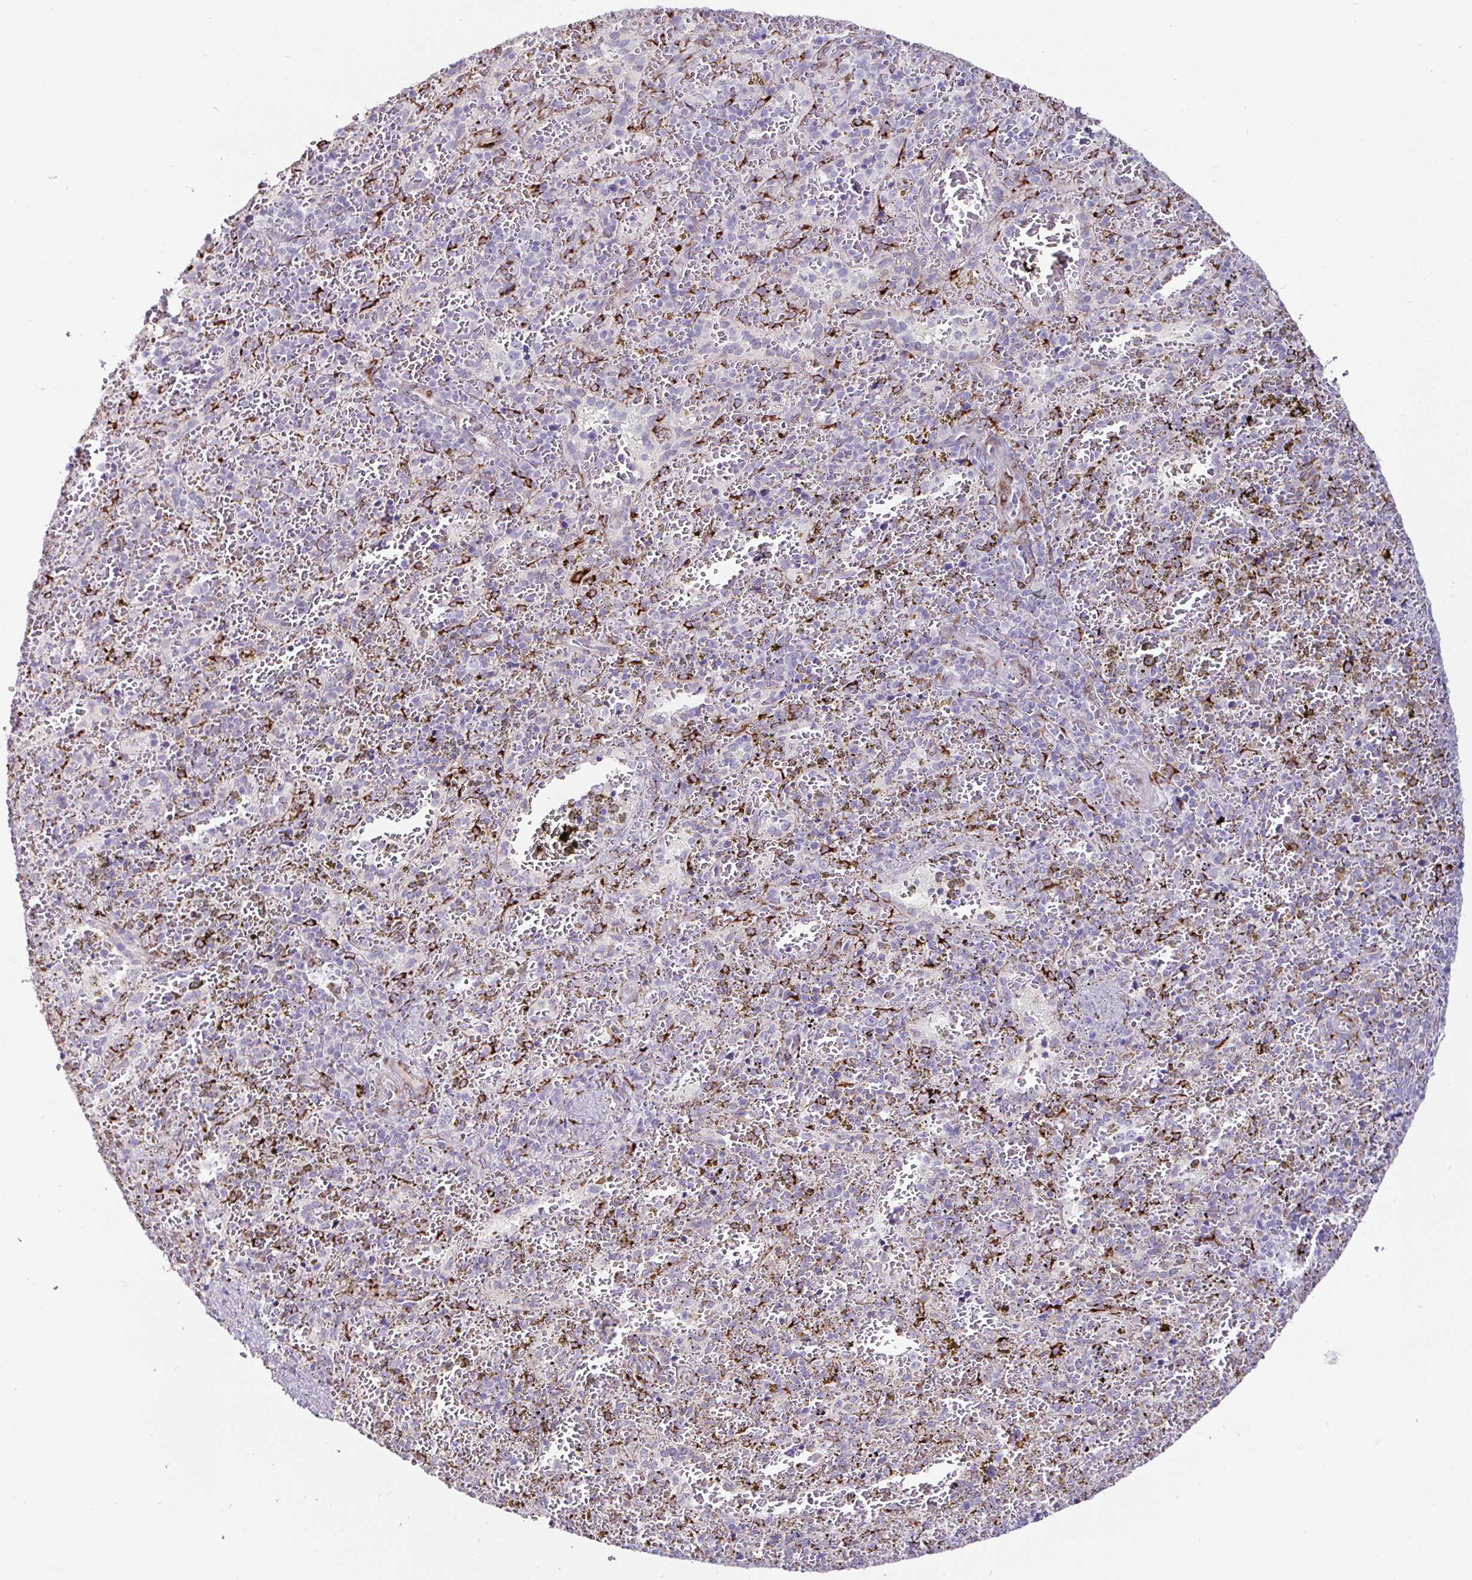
{"staining": {"intensity": "strong", "quantity": "<25%", "location": "cytoplasmic/membranous"}, "tissue": "spleen", "cell_type": "Cells in red pulp", "image_type": "normal", "snomed": [{"axis": "morphology", "description": "Normal tissue, NOS"}, {"axis": "topography", "description": "Spleen"}], "caption": "Cells in red pulp display medium levels of strong cytoplasmic/membranous expression in about <25% of cells in unremarkable human spleen.", "gene": "P4HA2", "patient": {"sex": "female", "age": 50}}